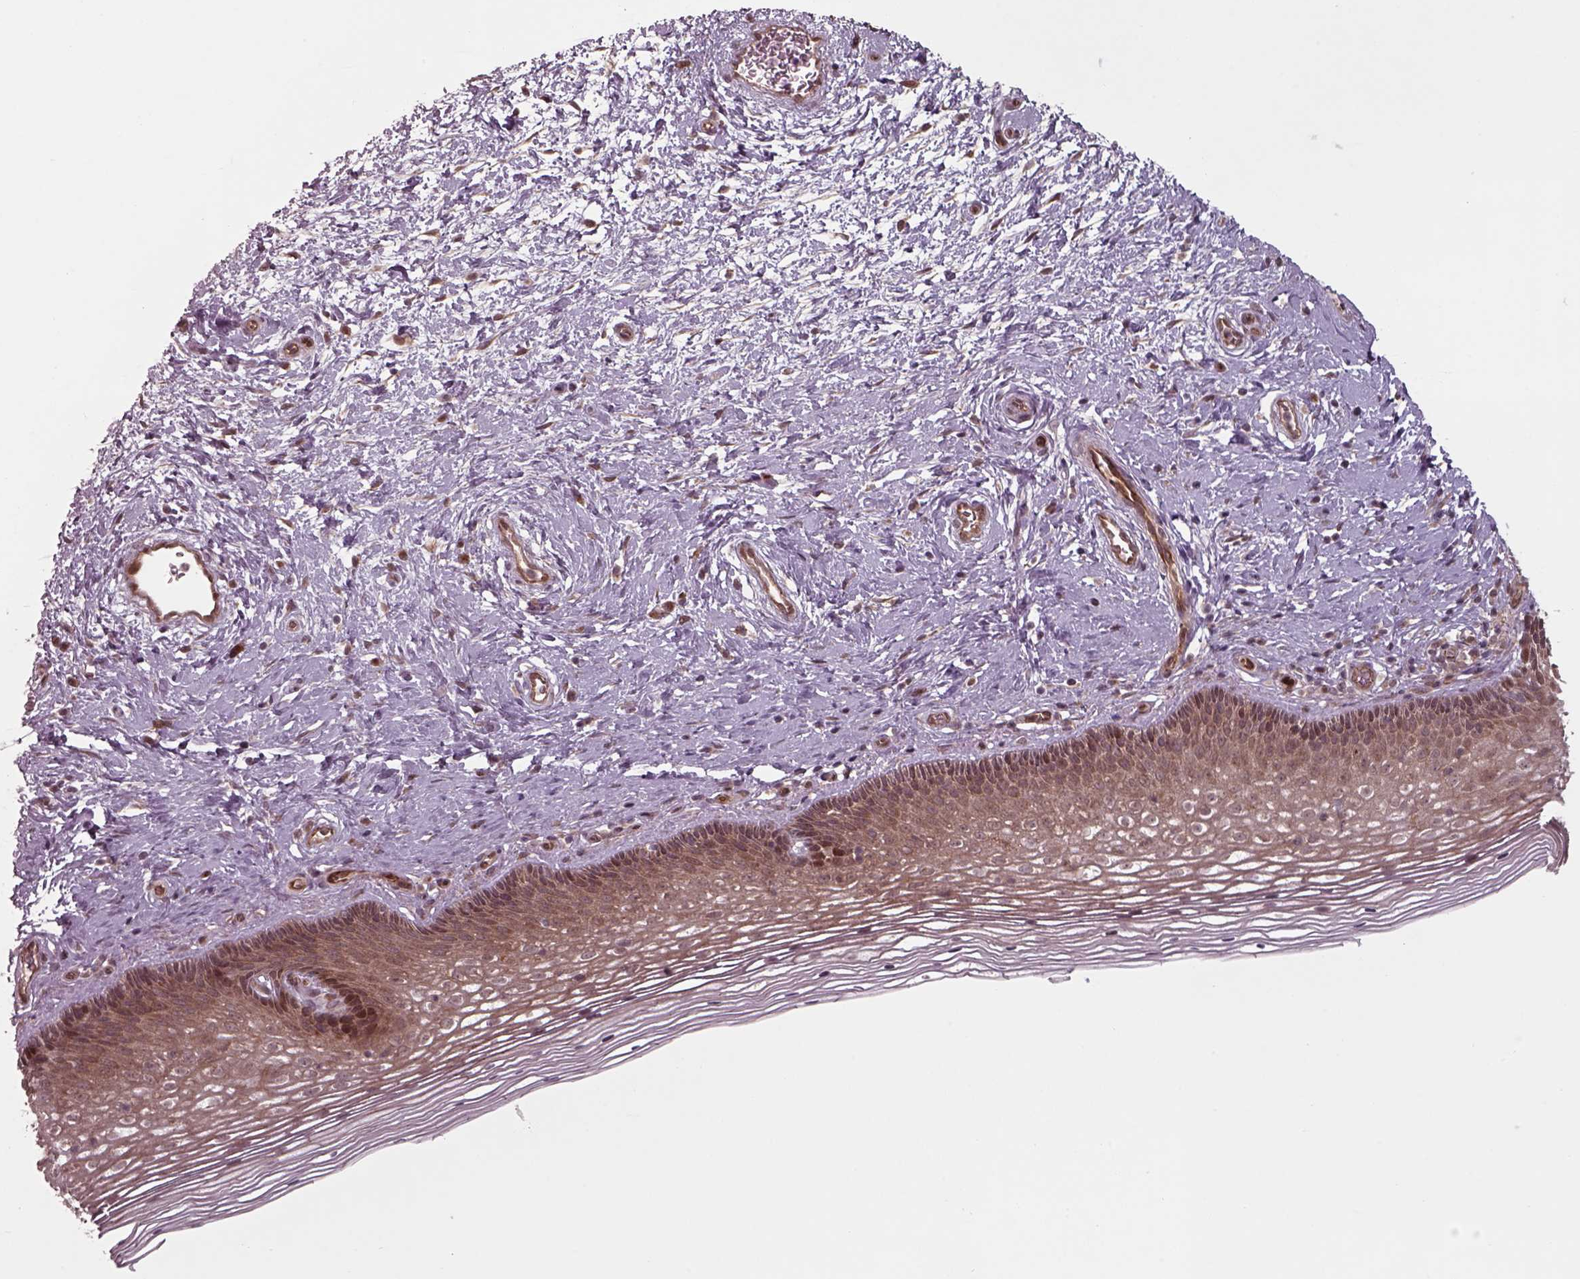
{"staining": {"intensity": "strong", "quantity": ">75%", "location": "cytoplasmic/membranous"}, "tissue": "cervix", "cell_type": "Glandular cells", "image_type": "normal", "snomed": [{"axis": "morphology", "description": "Normal tissue, NOS"}, {"axis": "topography", "description": "Cervix"}], "caption": "Cervix stained with immunohistochemistry (IHC) exhibits strong cytoplasmic/membranous positivity in approximately >75% of glandular cells. (brown staining indicates protein expression, while blue staining denotes nuclei).", "gene": "CHMP3", "patient": {"sex": "female", "age": 34}}